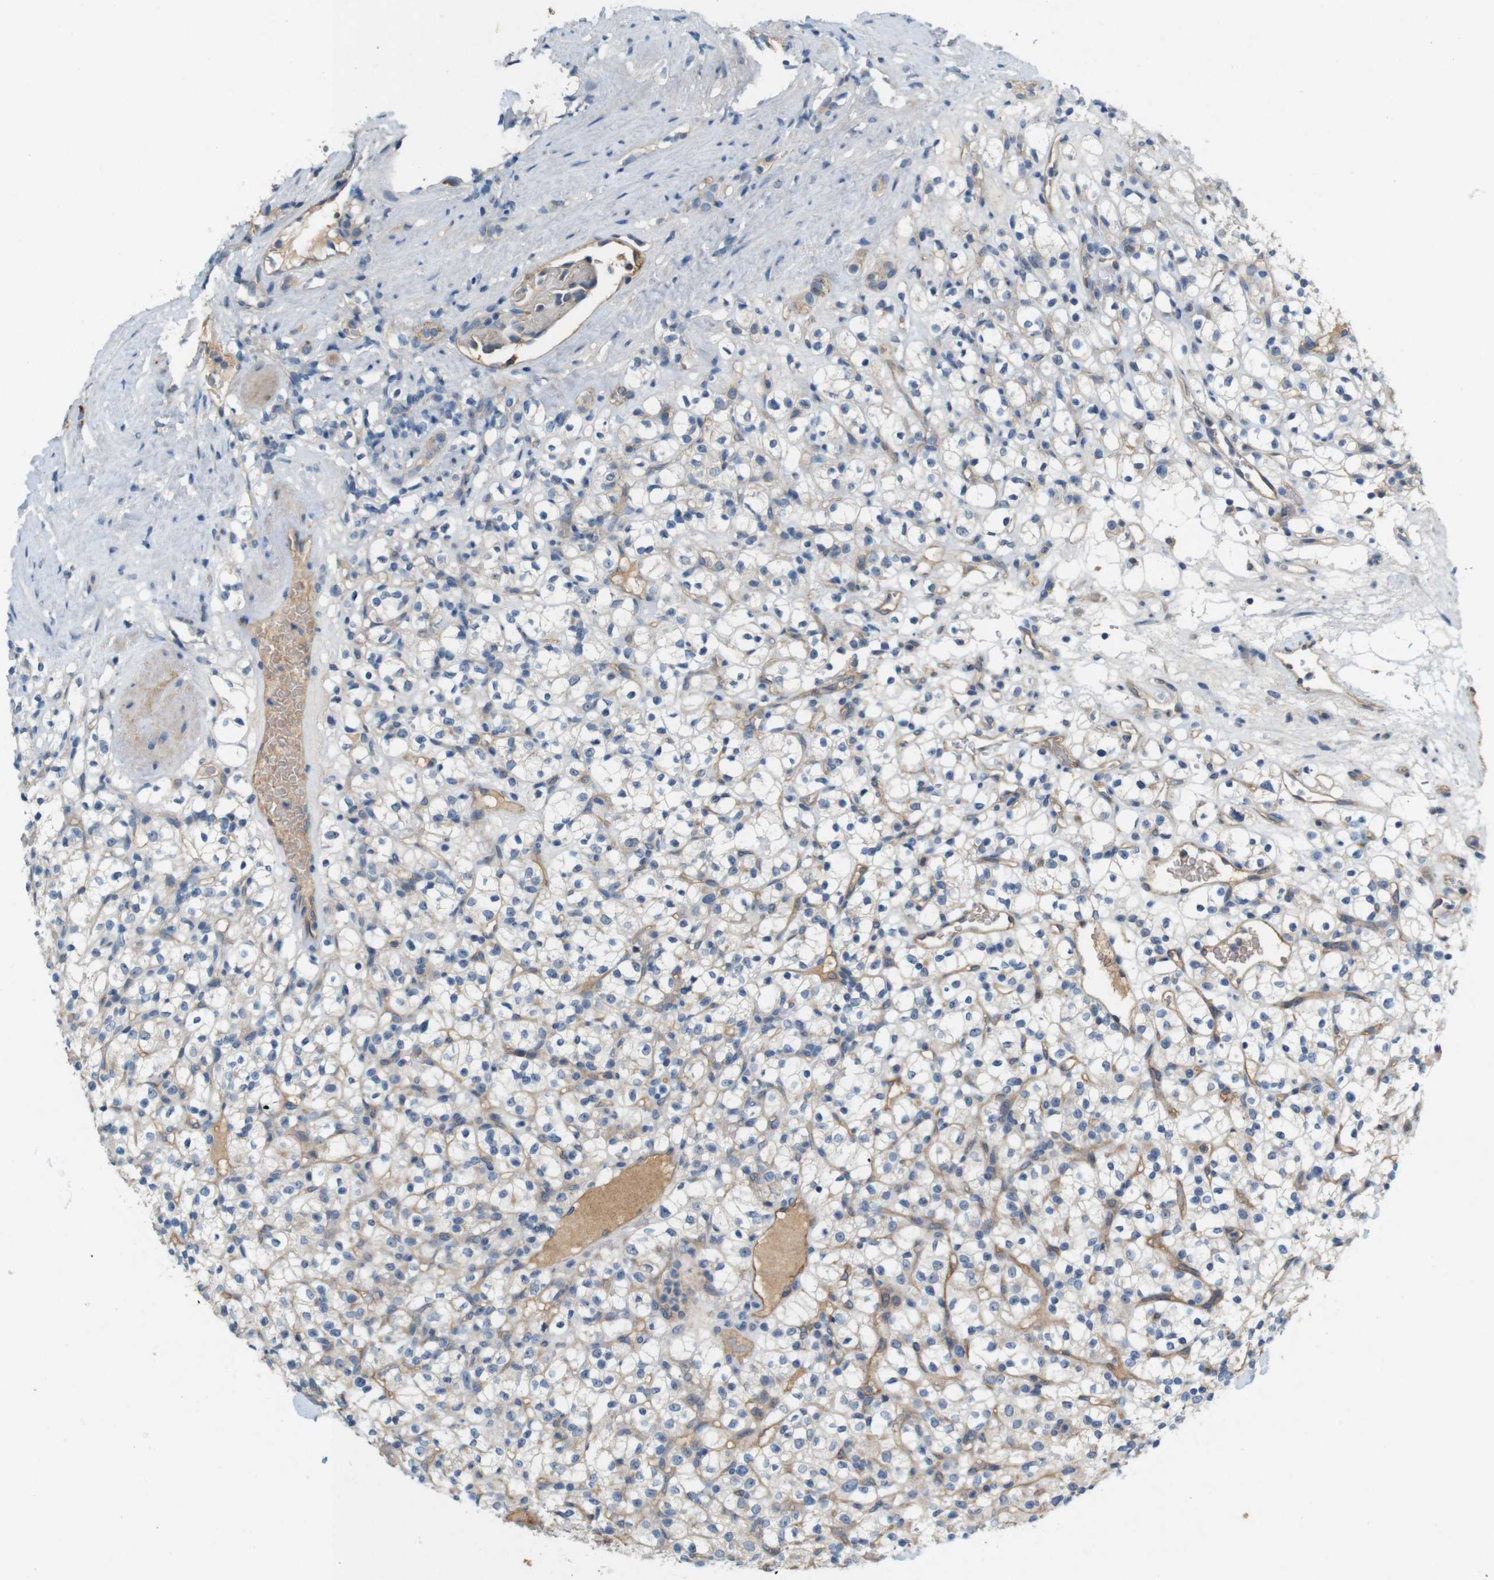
{"staining": {"intensity": "negative", "quantity": "none", "location": "none"}, "tissue": "renal cancer", "cell_type": "Tumor cells", "image_type": "cancer", "snomed": [{"axis": "morphology", "description": "Normal tissue, NOS"}, {"axis": "morphology", "description": "Adenocarcinoma, NOS"}, {"axis": "topography", "description": "Kidney"}], "caption": "High magnification brightfield microscopy of adenocarcinoma (renal) stained with DAB (3,3'-diaminobenzidine) (brown) and counterstained with hematoxylin (blue): tumor cells show no significant positivity.", "gene": "PVR", "patient": {"sex": "female", "age": 72}}